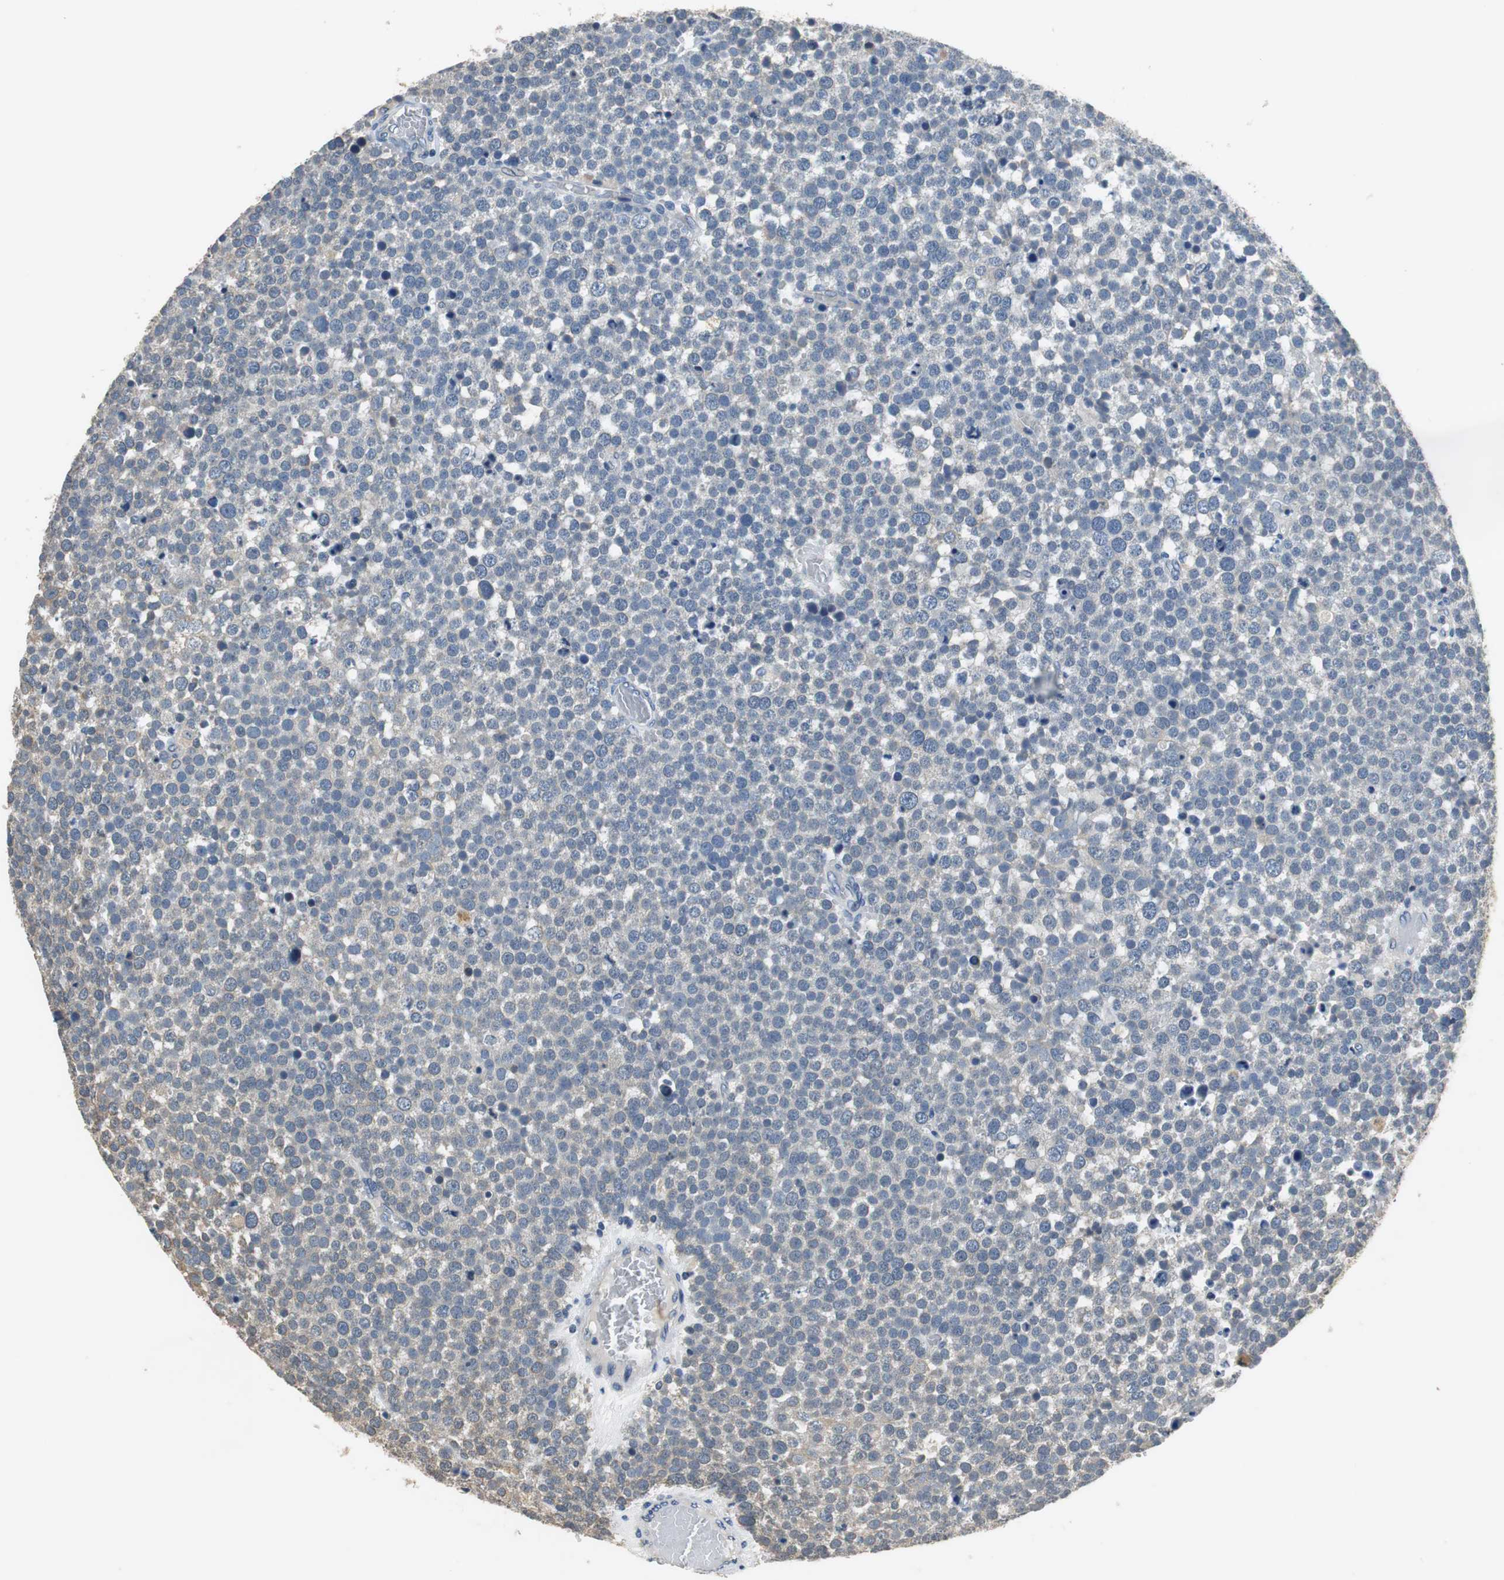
{"staining": {"intensity": "weak", "quantity": "<25%", "location": "cytoplasmic/membranous"}, "tissue": "testis cancer", "cell_type": "Tumor cells", "image_type": "cancer", "snomed": [{"axis": "morphology", "description": "Seminoma, NOS"}, {"axis": "topography", "description": "Testis"}], "caption": "Tumor cells show no significant protein staining in testis seminoma. The staining is performed using DAB brown chromogen with nuclei counter-stained in using hematoxylin.", "gene": "MTIF2", "patient": {"sex": "male", "age": 71}}